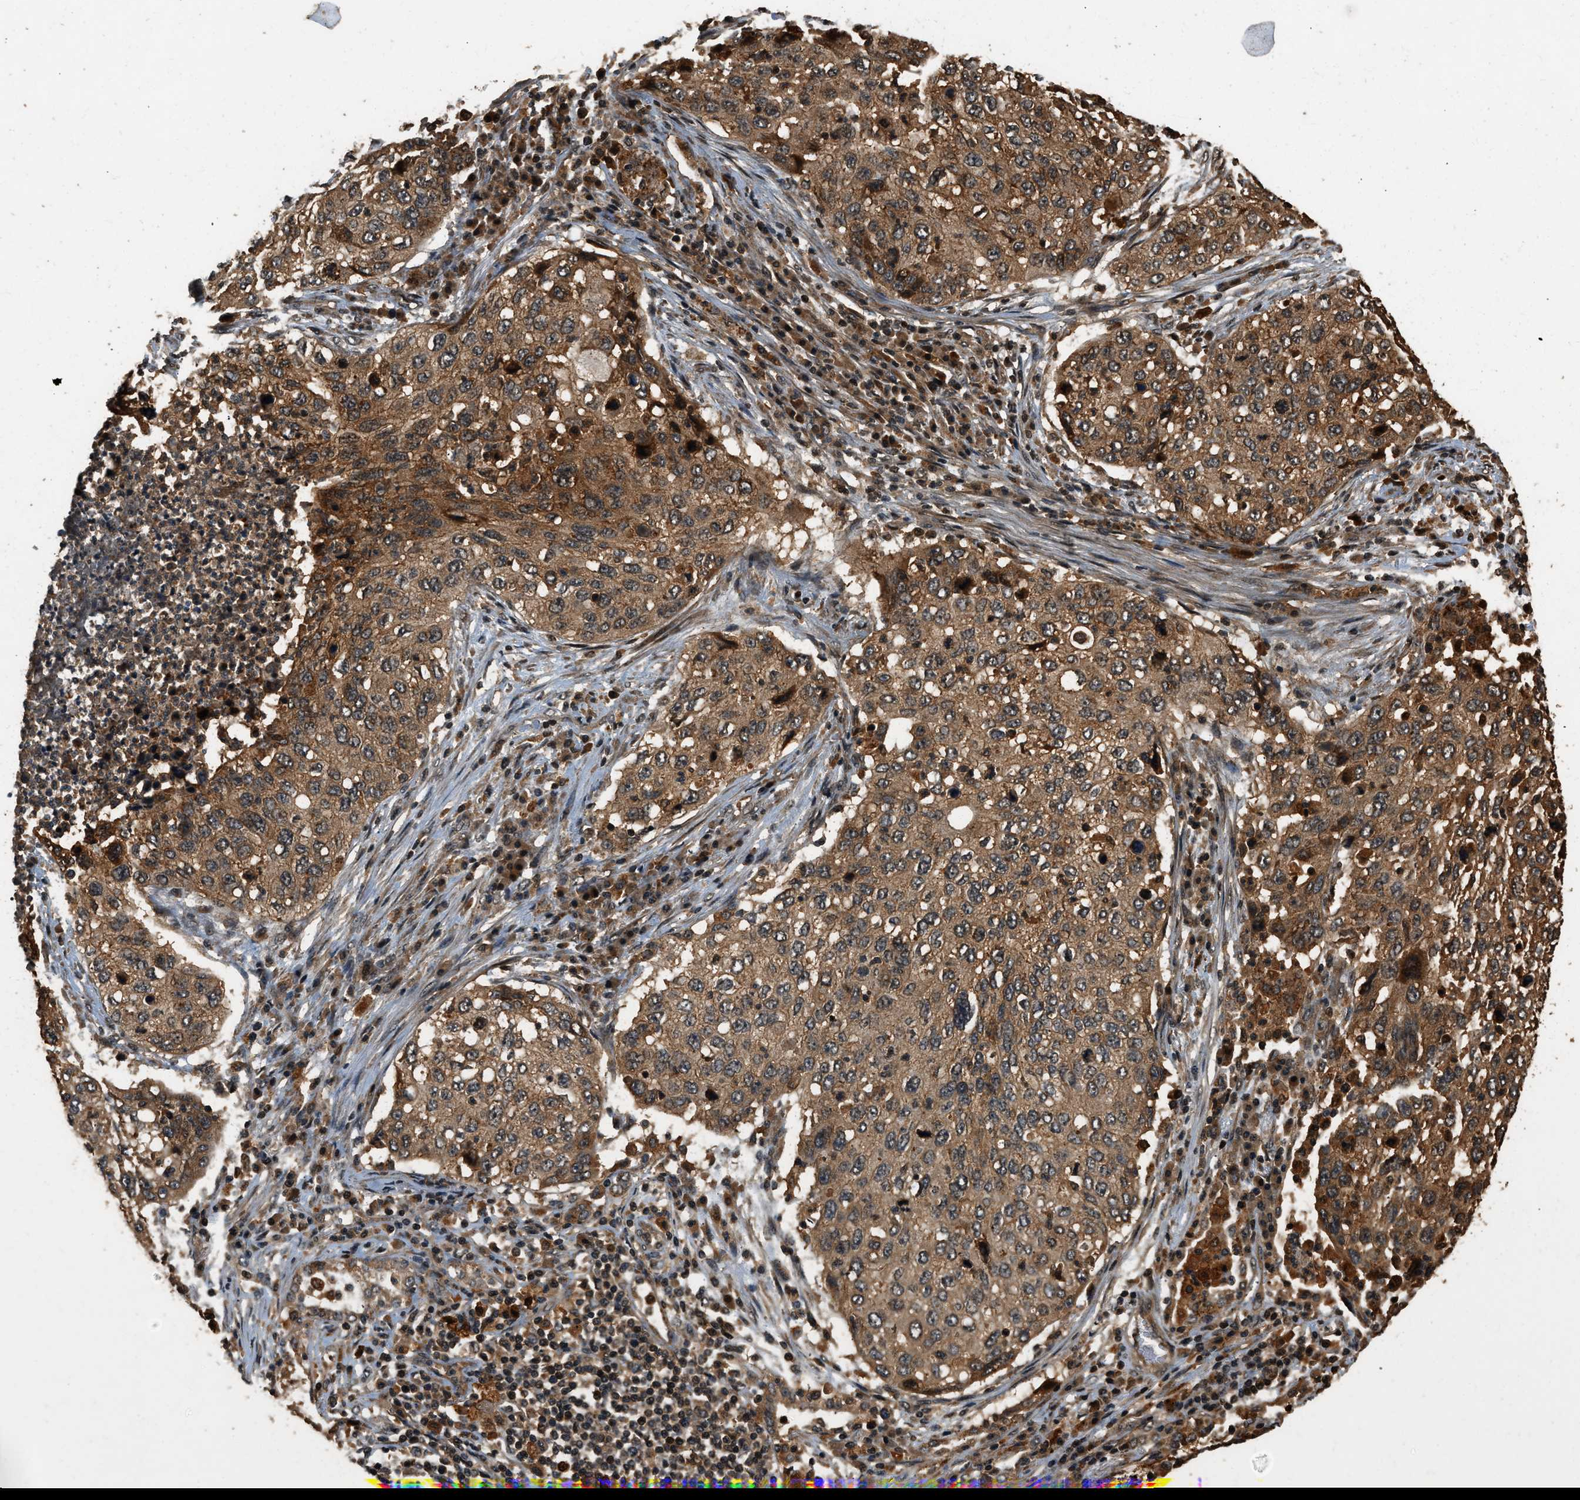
{"staining": {"intensity": "moderate", "quantity": ">75%", "location": "cytoplasmic/membranous"}, "tissue": "lung cancer", "cell_type": "Tumor cells", "image_type": "cancer", "snomed": [{"axis": "morphology", "description": "Squamous cell carcinoma, NOS"}, {"axis": "topography", "description": "Lung"}], "caption": "An immunohistochemistry (IHC) image of tumor tissue is shown. Protein staining in brown highlights moderate cytoplasmic/membranous positivity in lung squamous cell carcinoma within tumor cells.", "gene": "RAP2A", "patient": {"sex": "female", "age": 63}}